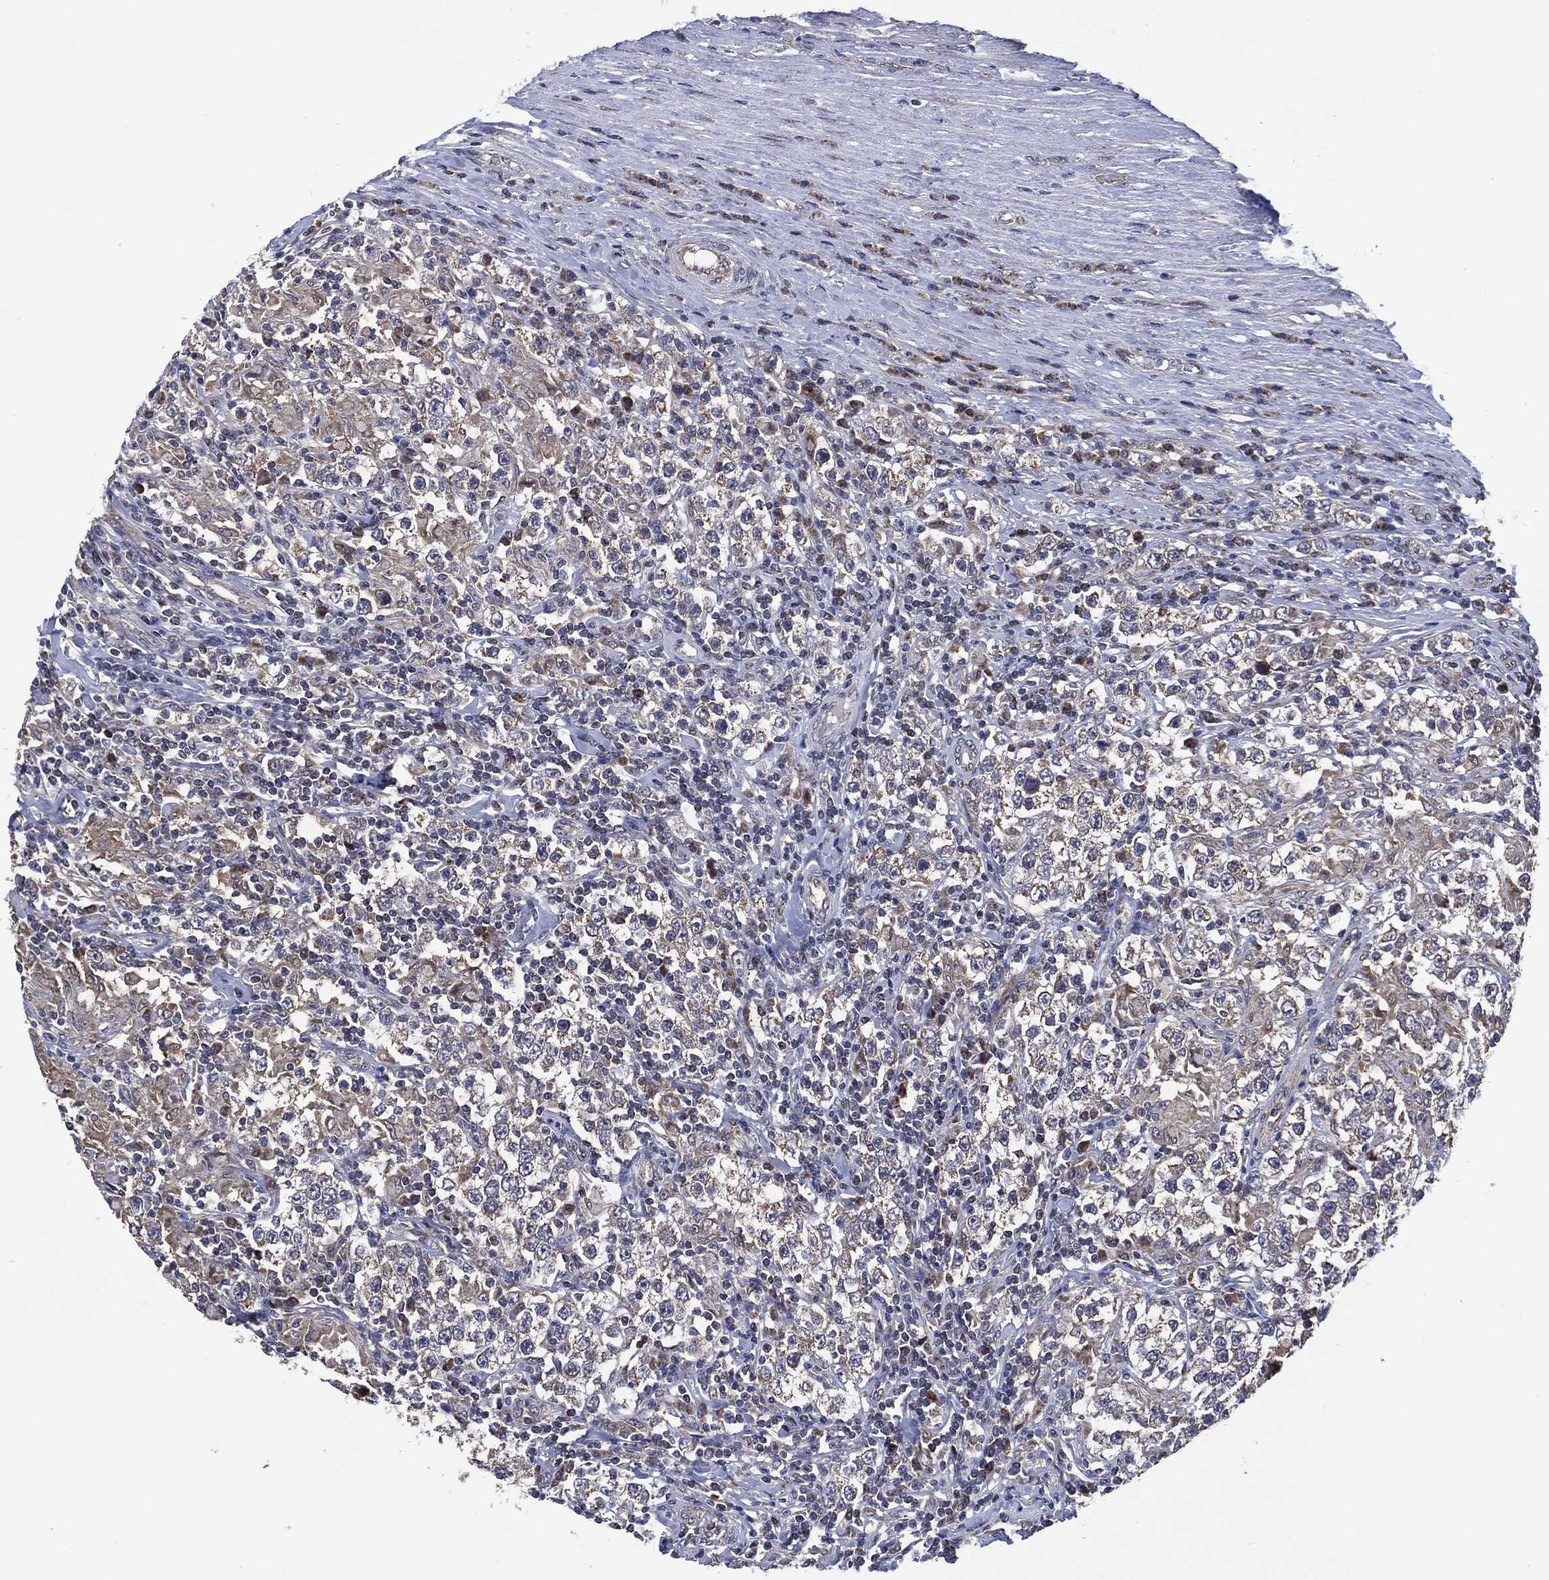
{"staining": {"intensity": "weak", "quantity": "<25%", "location": "cytoplasmic/membranous"}, "tissue": "testis cancer", "cell_type": "Tumor cells", "image_type": "cancer", "snomed": [{"axis": "morphology", "description": "Seminoma, NOS"}, {"axis": "morphology", "description": "Carcinoma, Embryonal, NOS"}, {"axis": "topography", "description": "Testis"}], "caption": "DAB immunohistochemical staining of human testis cancer (seminoma) demonstrates no significant expression in tumor cells. The staining was performed using DAB (3,3'-diaminobenzidine) to visualize the protein expression in brown, while the nuclei were stained in blue with hematoxylin (Magnification: 20x).", "gene": "HTD2", "patient": {"sex": "male", "age": 41}}